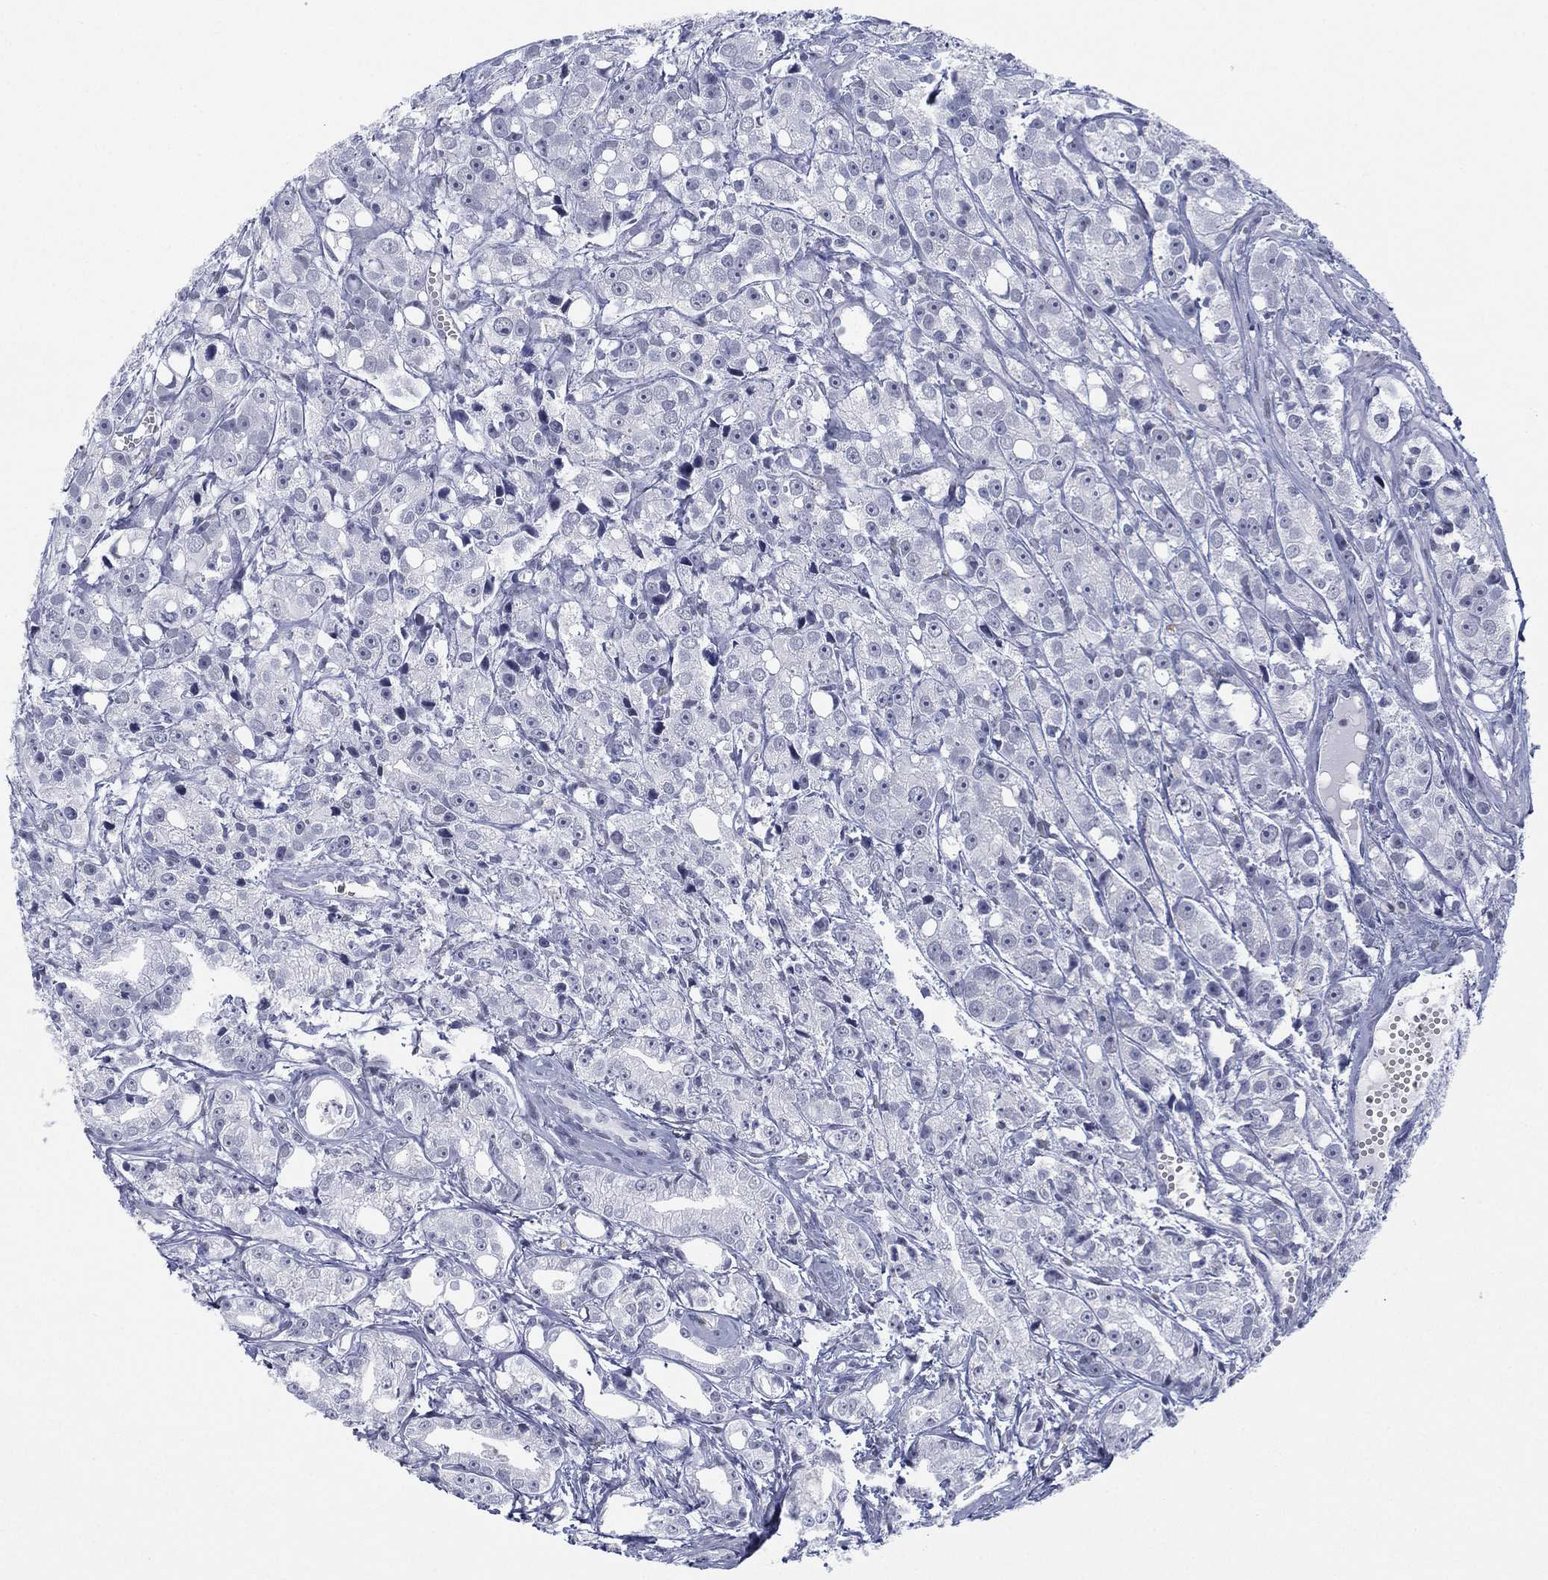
{"staining": {"intensity": "negative", "quantity": "none", "location": "none"}, "tissue": "prostate cancer", "cell_type": "Tumor cells", "image_type": "cancer", "snomed": [{"axis": "morphology", "description": "Adenocarcinoma, Medium grade"}, {"axis": "topography", "description": "Prostate"}], "caption": "Immunohistochemistry (IHC) micrograph of human prostate medium-grade adenocarcinoma stained for a protein (brown), which reveals no expression in tumor cells. Nuclei are stained in blue.", "gene": "ZNF711", "patient": {"sex": "male", "age": 74}}